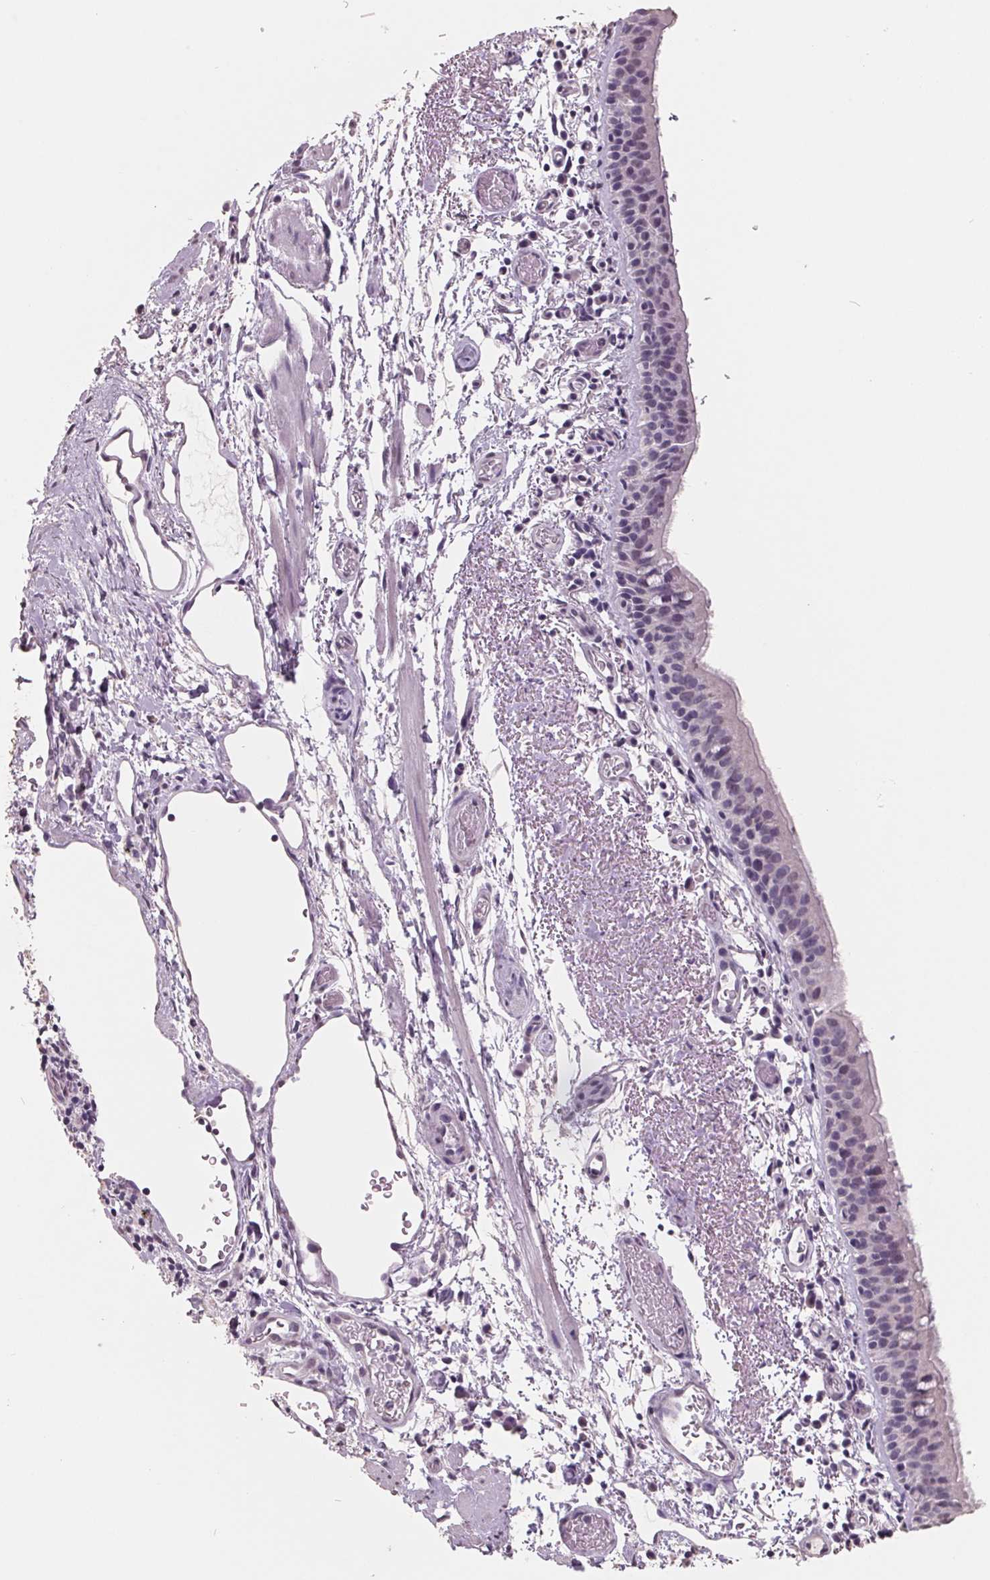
{"staining": {"intensity": "negative", "quantity": "none", "location": "none"}, "tissue": "bronchus", "cell_type": "Respiratory epithelial cells", "image_type": "normal", "snomed": [{"axis": "morphology", "description": "Normal tissue, NOS"}, {"axis": "morphology", "description": "Adenocarcinoma, NOS"}, {"axis": "topography", "description": "Bronchus"}], "caption": "An immunohistochemistry (IHC) histopathology image of benign bronchus is shown. There is no staining in respiratory epithelial cells of bronchus. Nuclei are stained in blue.", "gene": "FTCD", "patient": {"sex": "male", "age": 68}}